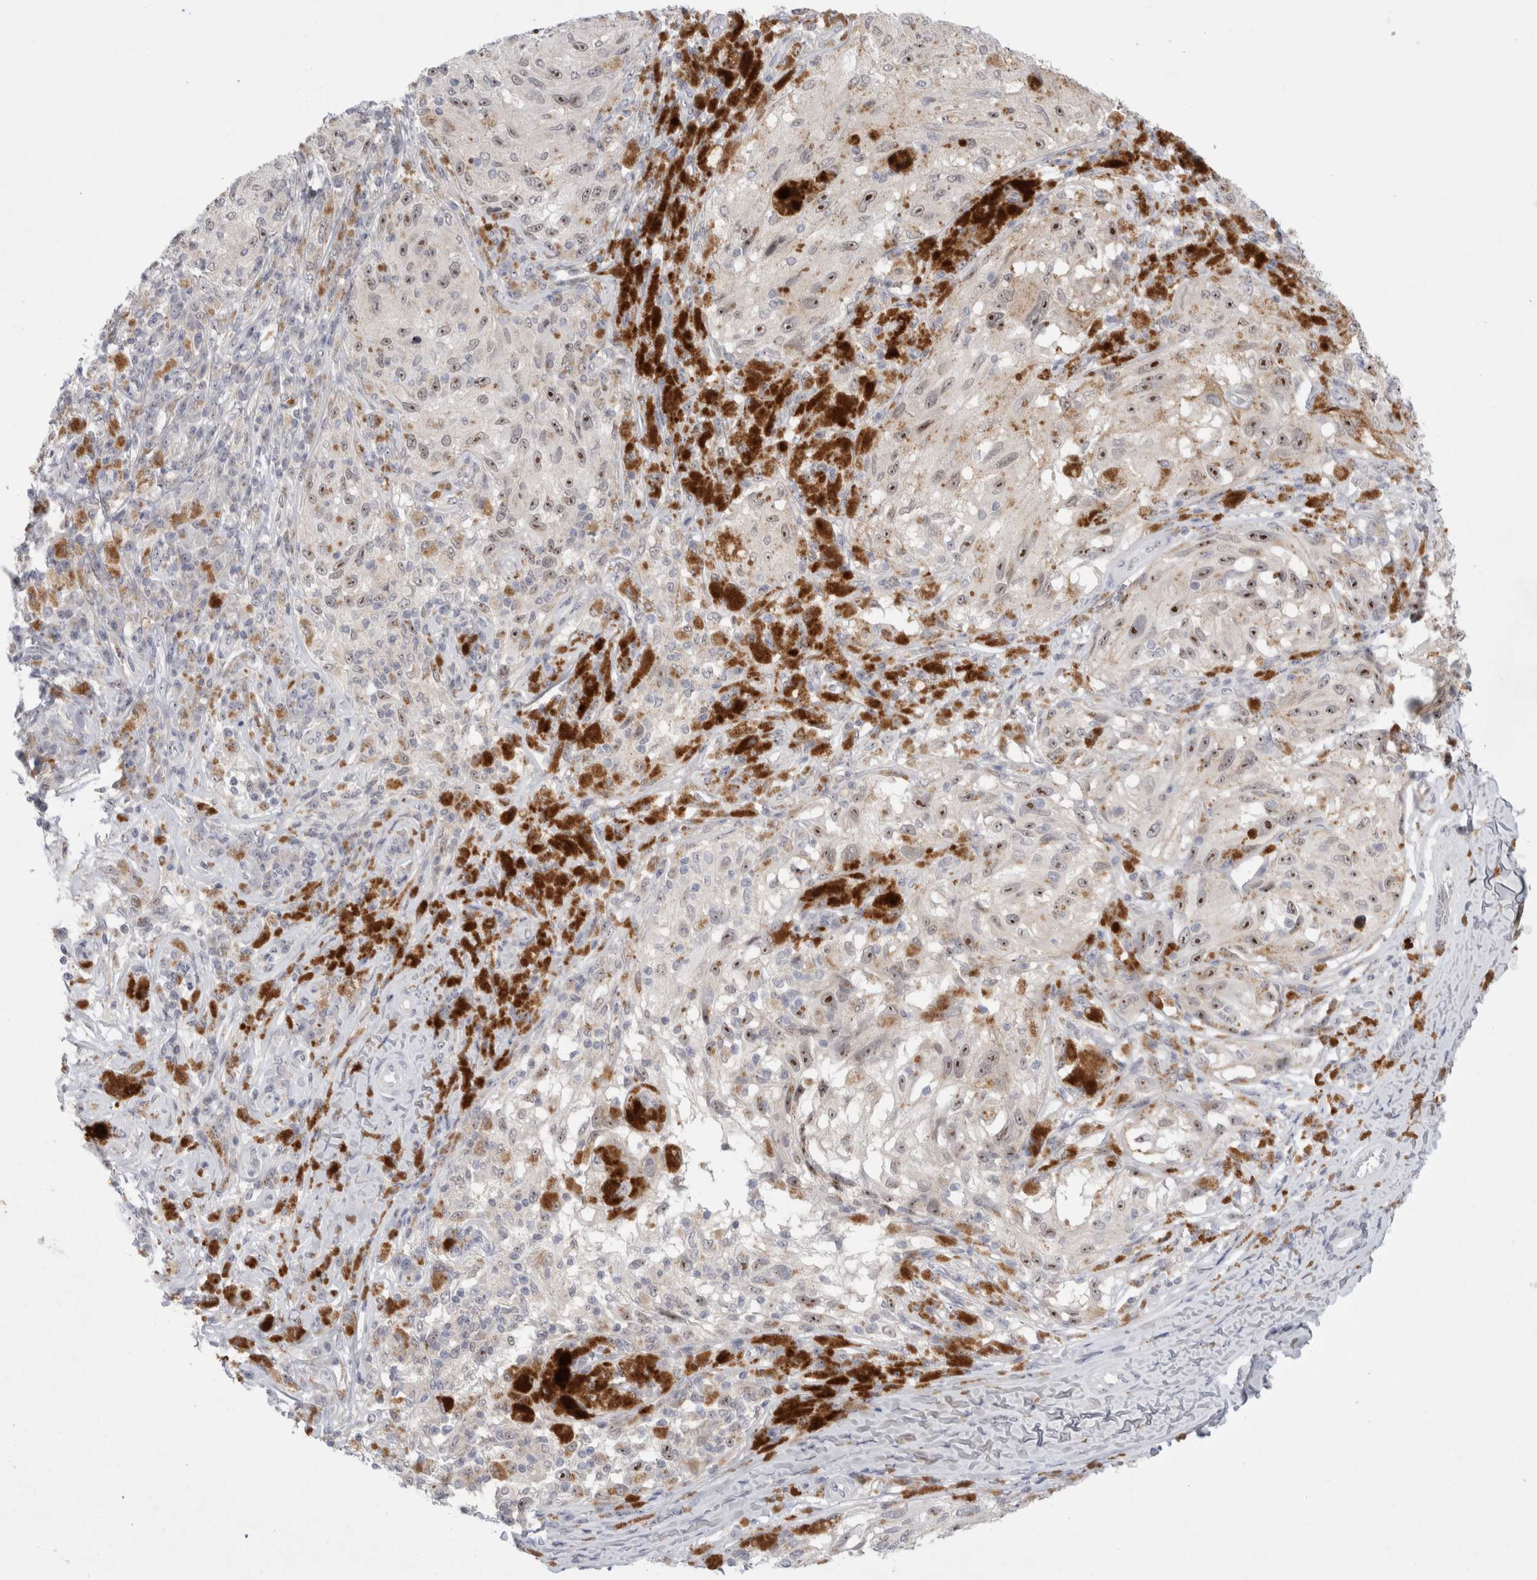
{"staining": {"intensity": "moderate", "quantity": ">75%", "location": "nuclear"}, "tissue": "melanoma", "cell_type": "Tumor cells", "image_type": "cancer", "snomed": [{"axis": "morphology", "description": "Malignant melanoma, NOS"}, {"axis": "topography", "description": "Skin"}], "caption": "The micrograph reveals a brown stain indicating the presence of a protein in the nuclear of tumor cells in malignant melanoma.", "gene": "CERS5", "patient": {"sex": "female", "age": 73}}